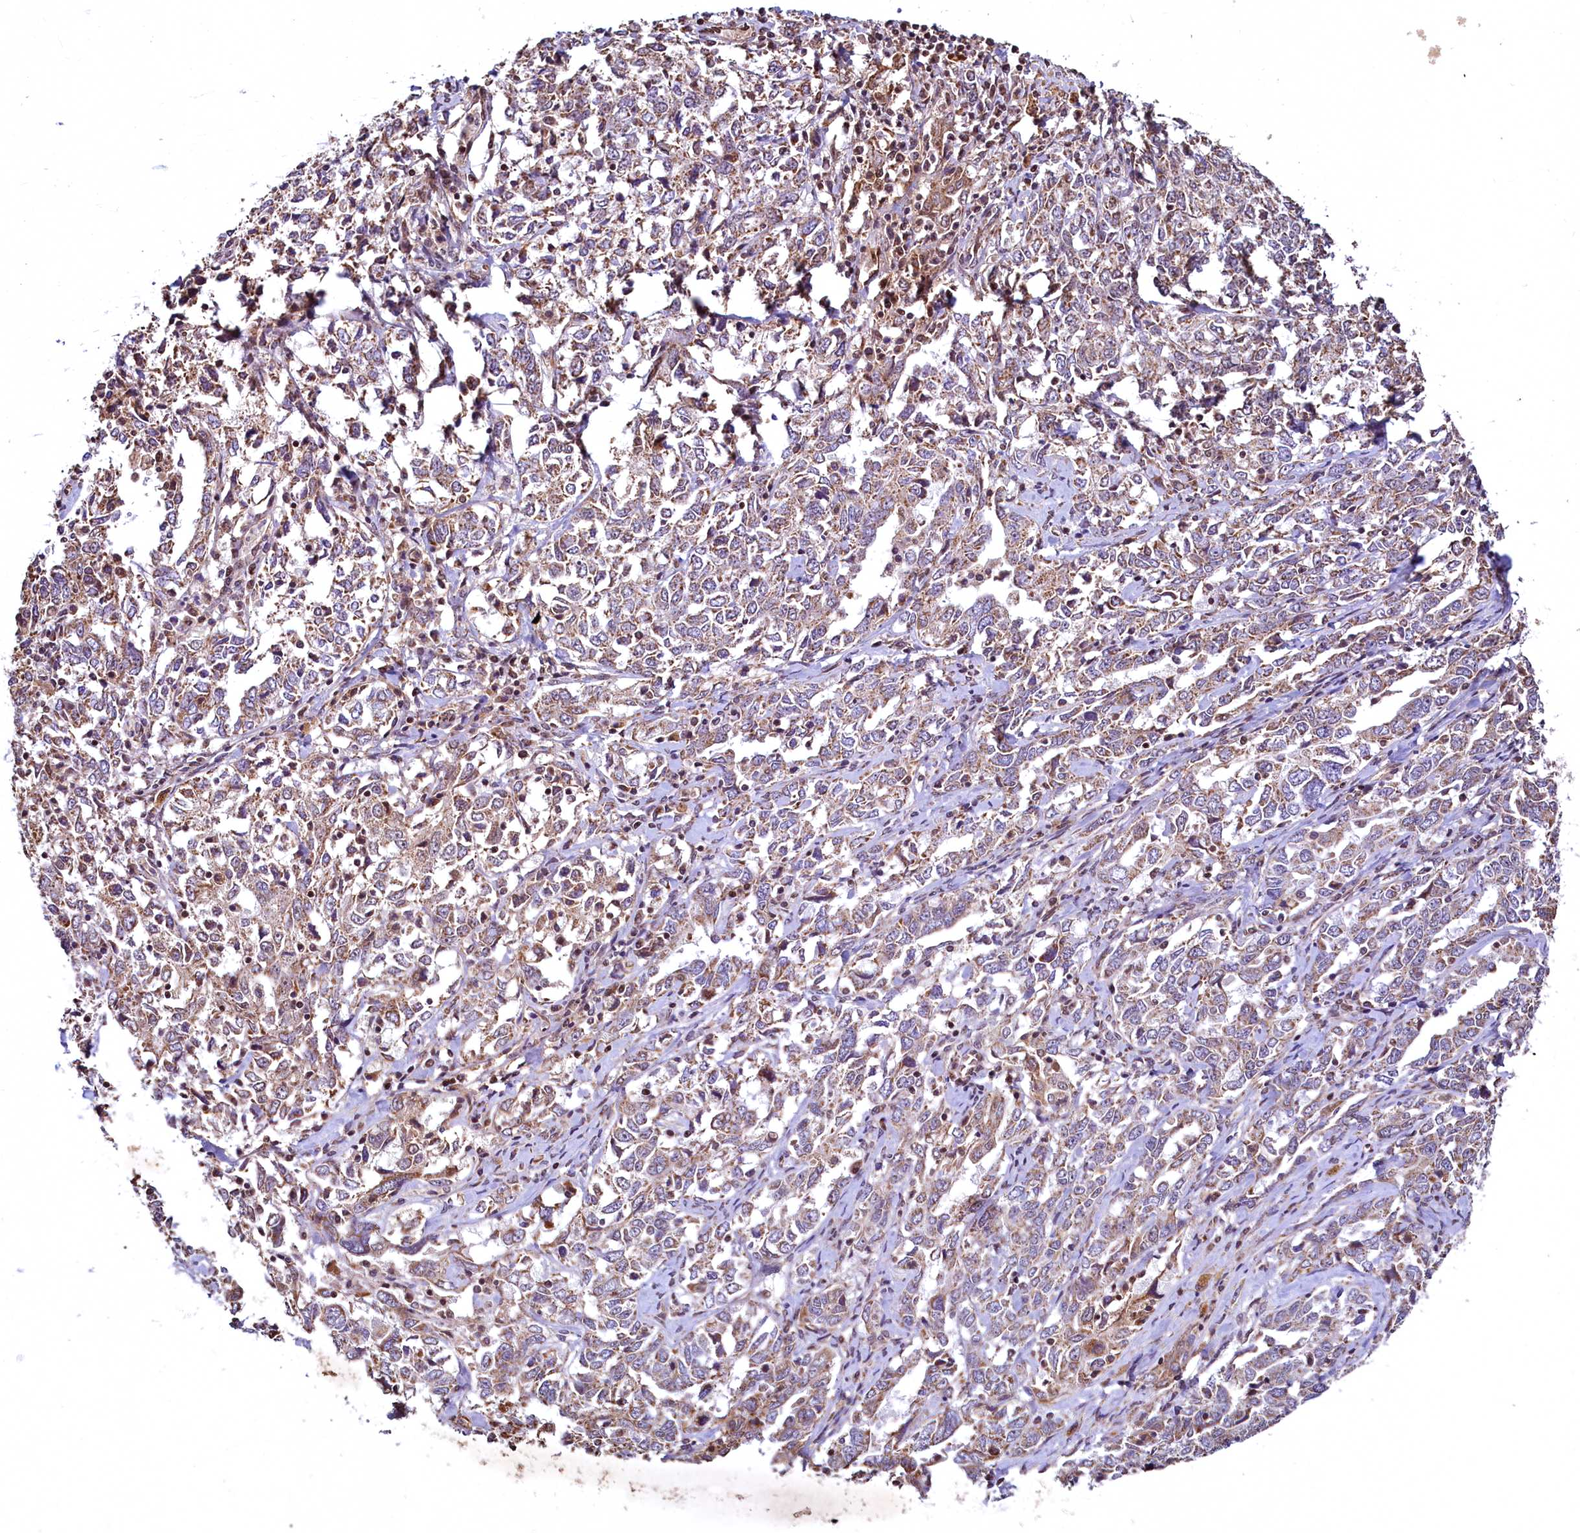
{"staining": {"intensity": "weak", "quantity": "25%-75%", "location": "cytoplasmic/membranous"}, "tissue": "ovarian cancer", "cell_type": "Tumor cells", "image_type": "cancer", "snomed": [{"axis": "morphology", "description": "Carcinoma, endometroid"}, {"axis": "topography", "description": "Ovary"}], "caption": "The photomicrograph demonstrates immunohistochemical staining of ovarian cancer. There is weak cytoplasmic/membranous positivity is appreciated in approximately 25%-75% of tumor cells.", "gene": "ZNF577", "patient": {"sex": "female", "age": 62}}